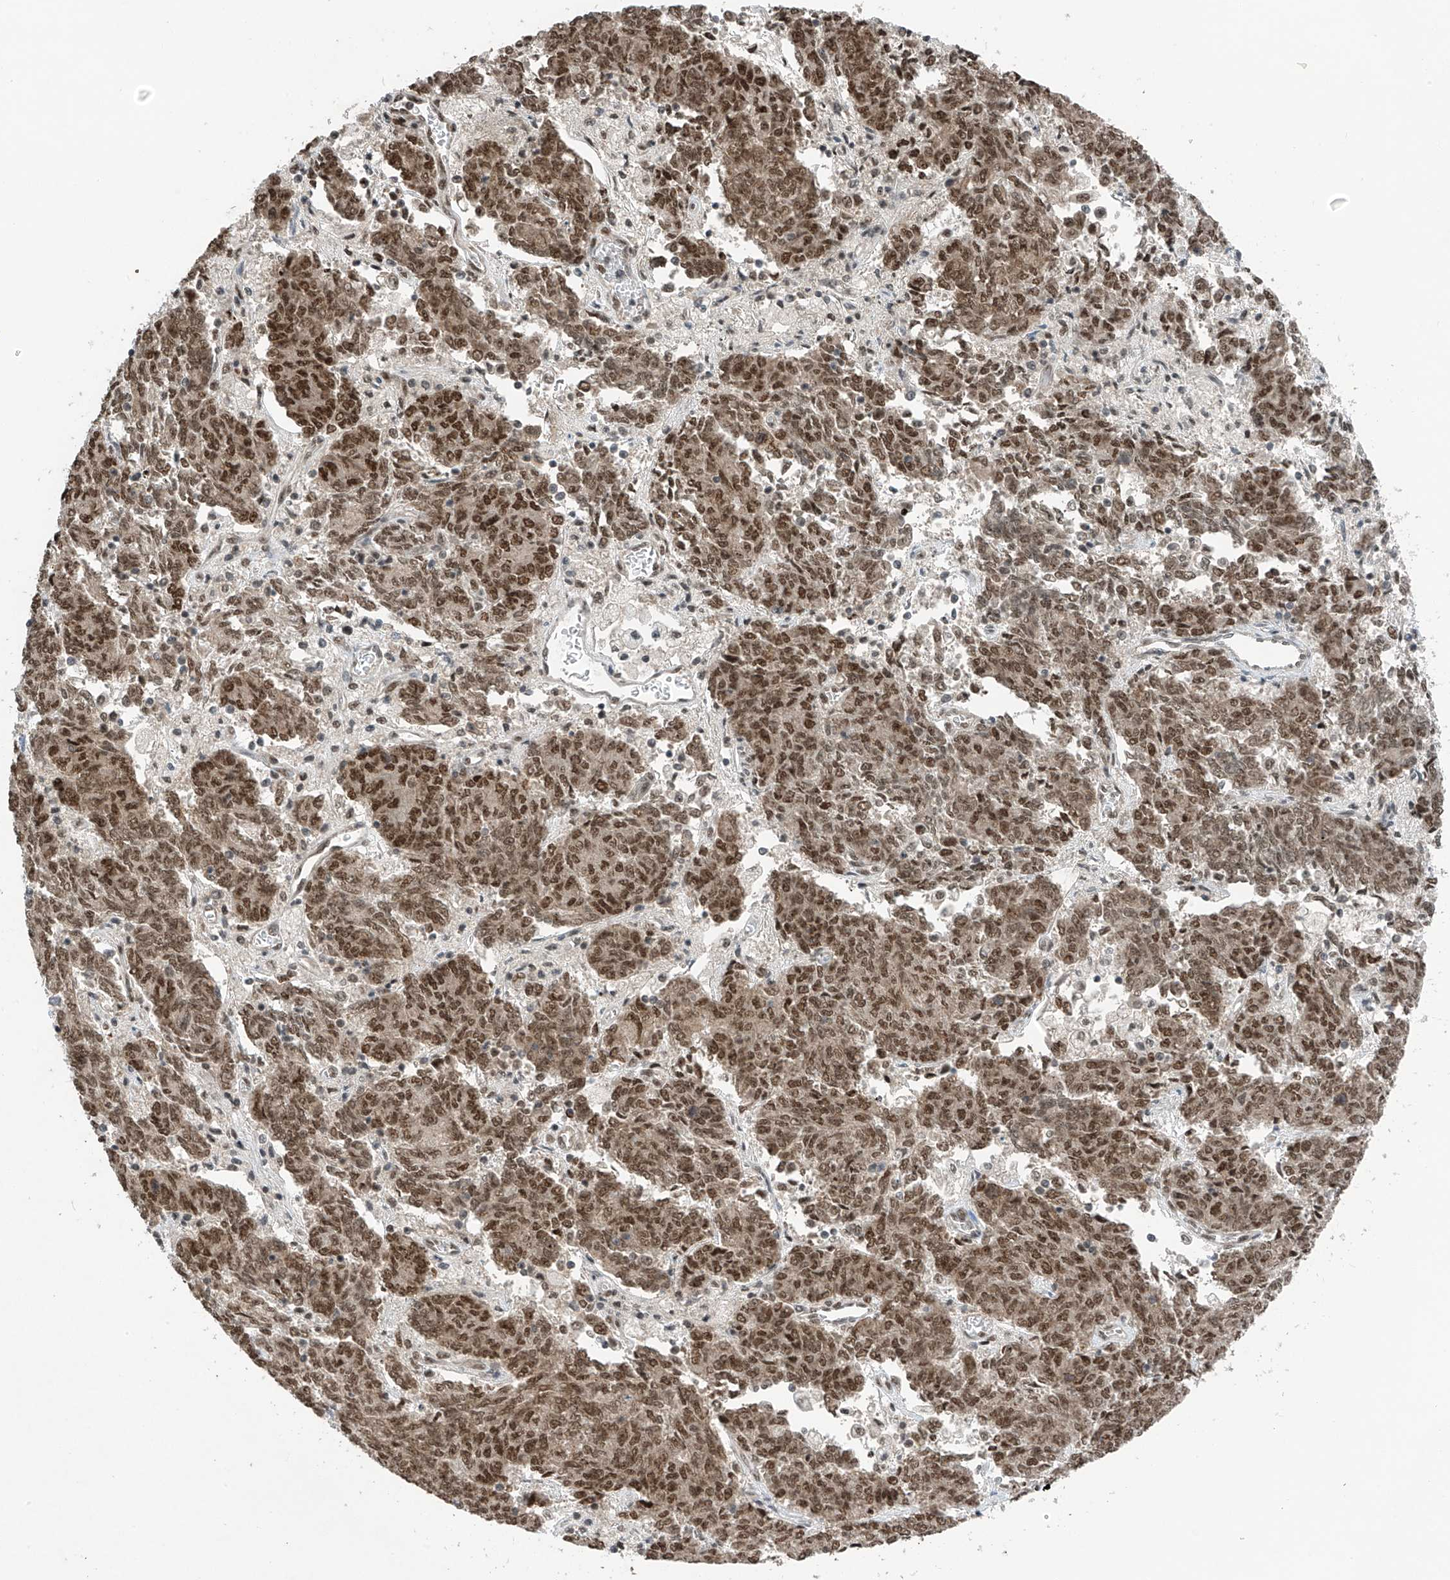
{"staining": {"intensity": "moderate", "quantity": ">75%", "location": "nuclear"}, "tissue": "endometrial cancer", "cell_type": "Tumor cells", "image_type": "cancer", "snomed": [{"axis": "morphology", "description": "Adenocarcinoma, NOS"}, {"axis": "topography", "description": "Endometrium"}], "caption": "Protein expression analysis of adenocarcinoma (endometrial) demonstrates moderate nuclear expression in approximately >75% of tumor cells.", "gene": "RPAIN", "patient": {"sex": "female", "age": 80}}